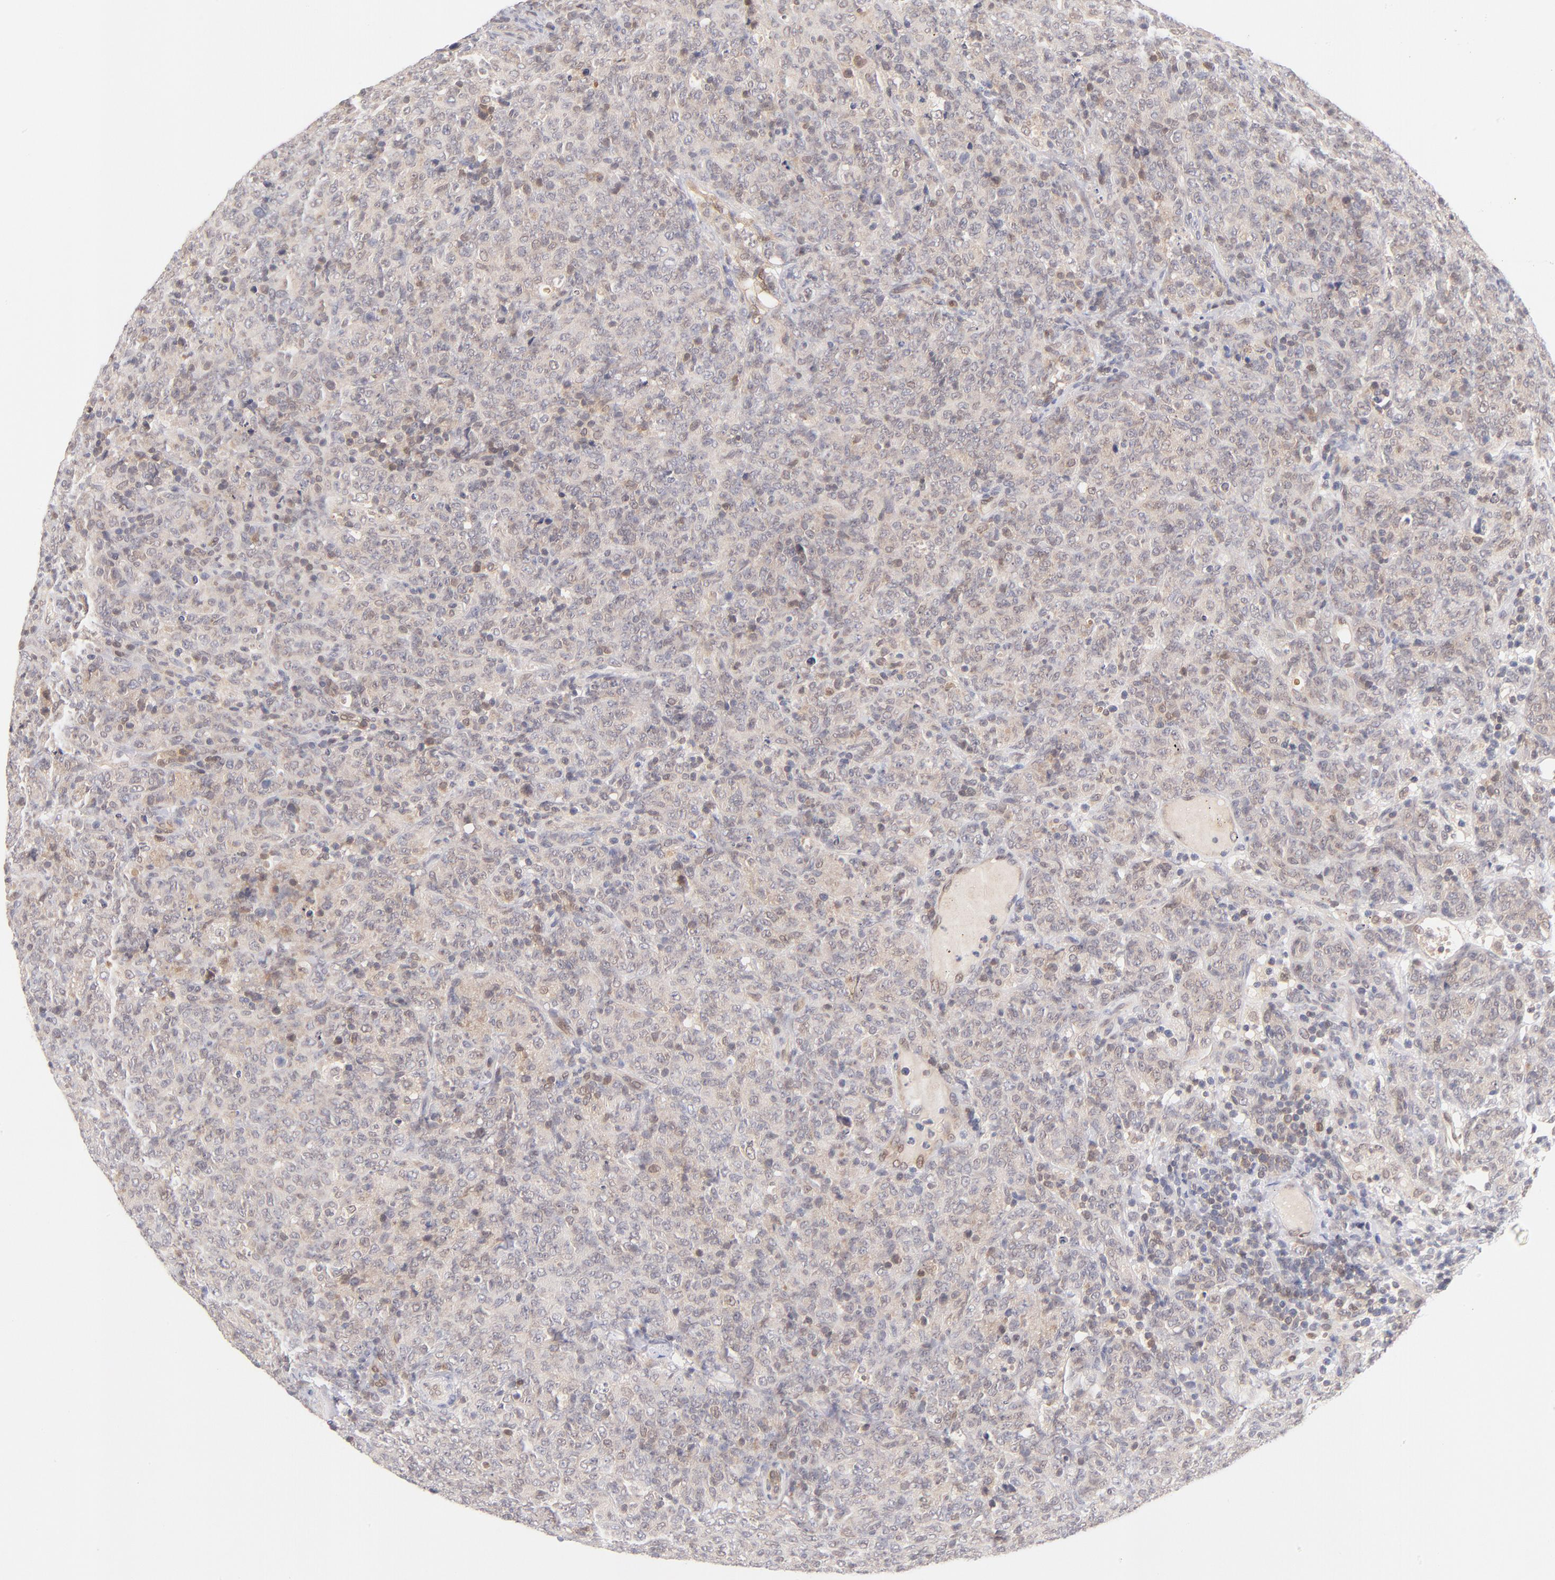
{"staining": {"intensity": "weak", "quantity": "25%-75%", "location": "cytoplasmic/membranous,nuclear"}, "tissue": "lymphoma", "cell_type": "Tumor cells", "image_type": "cancer", "snomed": [{"axis": "morphology", "description": "Malignant lymphoma, non-Hodgkin's type, High grade"}, {"axis": "topography", "description": "Tonsil"}], "caption": "Immunohistochemical staining of human lymphoma exhibits low levels of weak cytoplasmic/membranous and nuclear protein expression in approximately 25%-75% of tumor cells. (IHC, brightfield microscopy, high magnification).", "gene": "CASP6", "patient": {"sex": "female", "age": 36}}